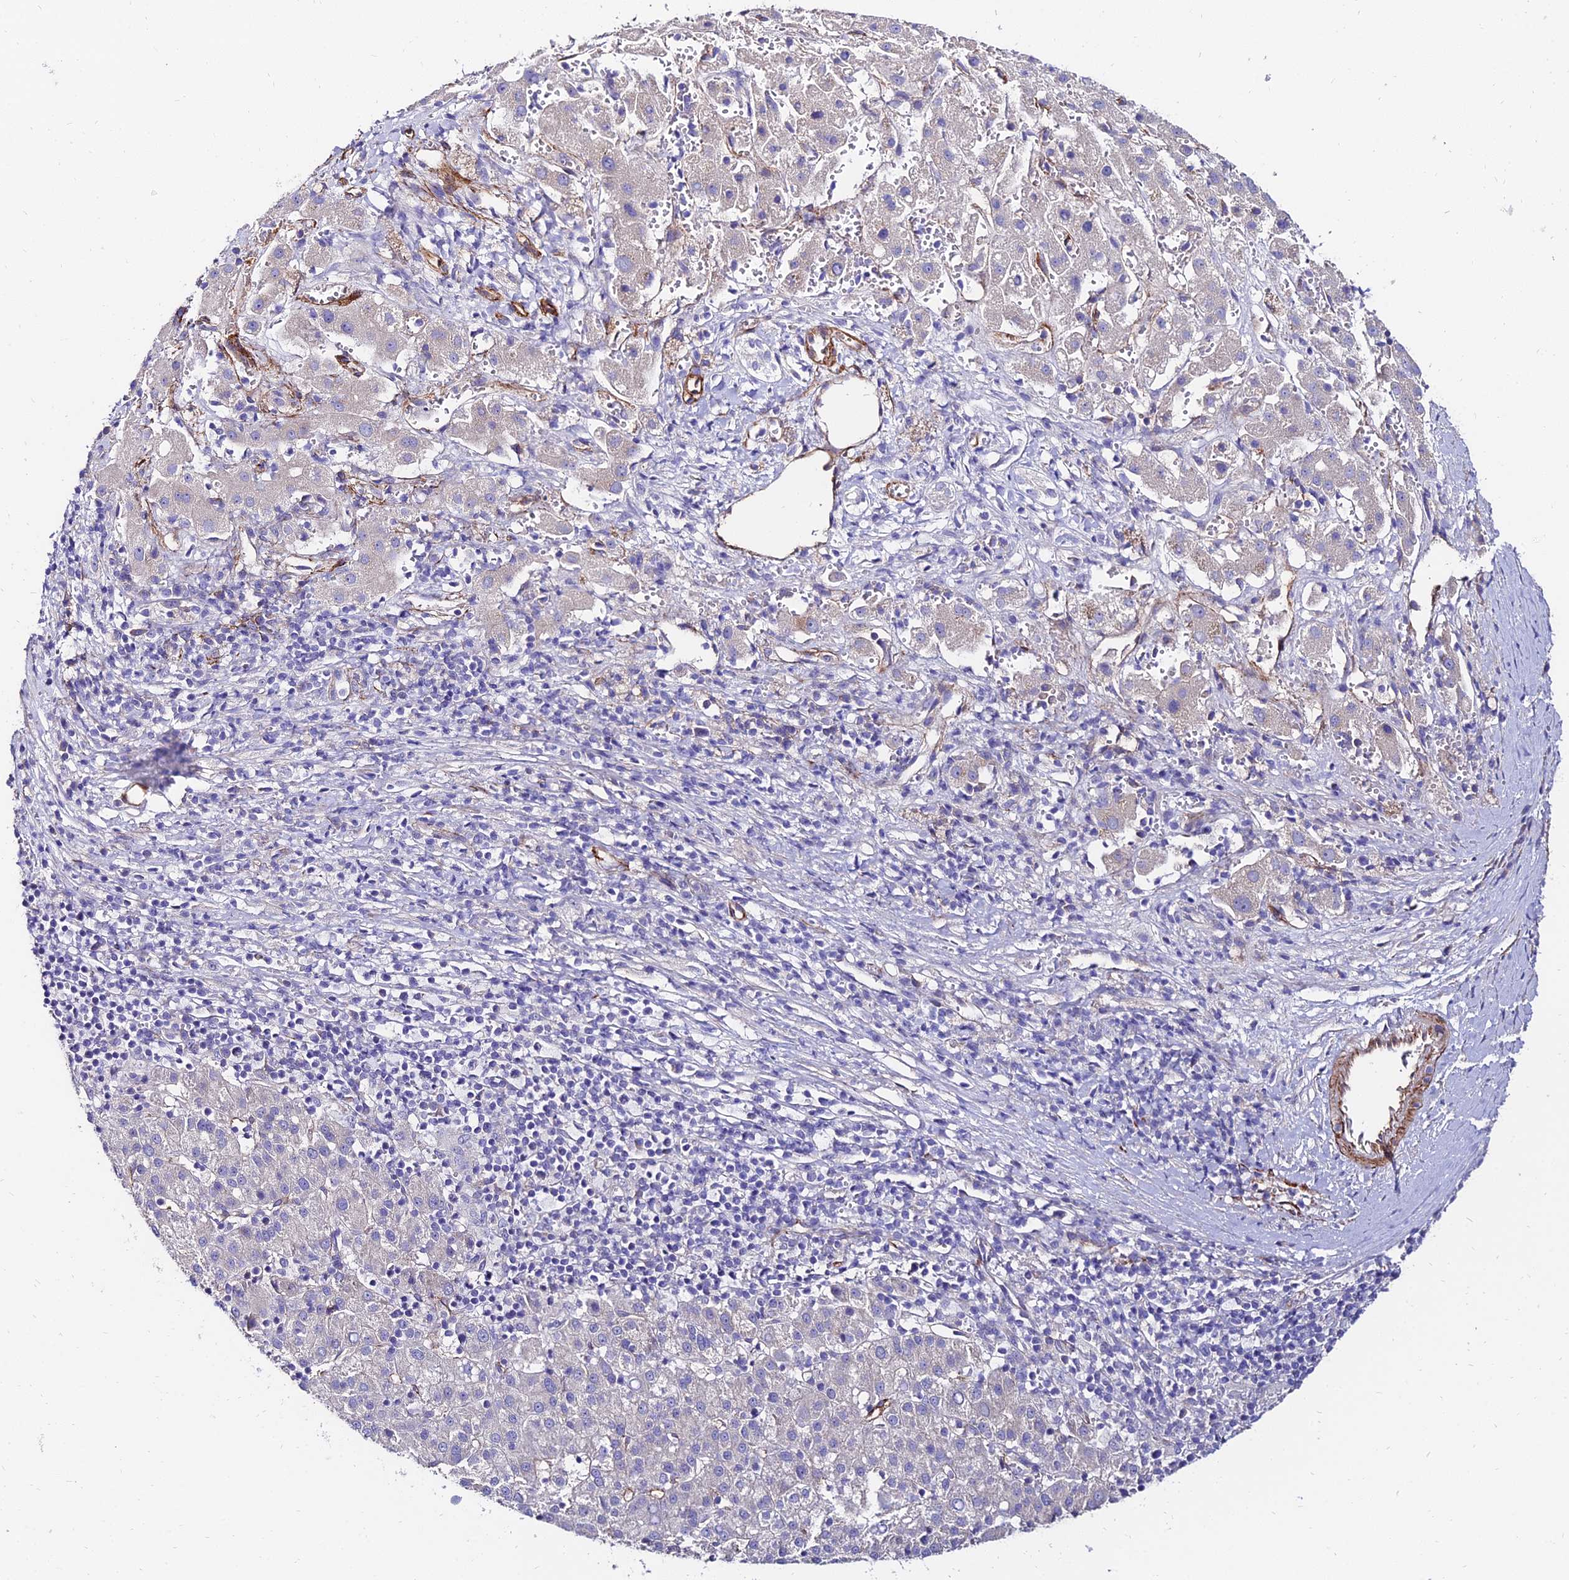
{"staining": {"intensity": "negative", "quantity": "none", "location": "none"}, "tissue": "liver cancer", "cell_type": "Tumor cells", "image_type": "cancer", "snomed": [{"axis": "morphology", "description": "Carcinoma, Hepatocellular, NOS"}, {"axis": "topography", "description": "Liver"}], "caption": "There is no significant positivity in tumor cells of liver cancer.", "gene": "ALDH3B2", "patient": {"sex": "female", "age": 58}}